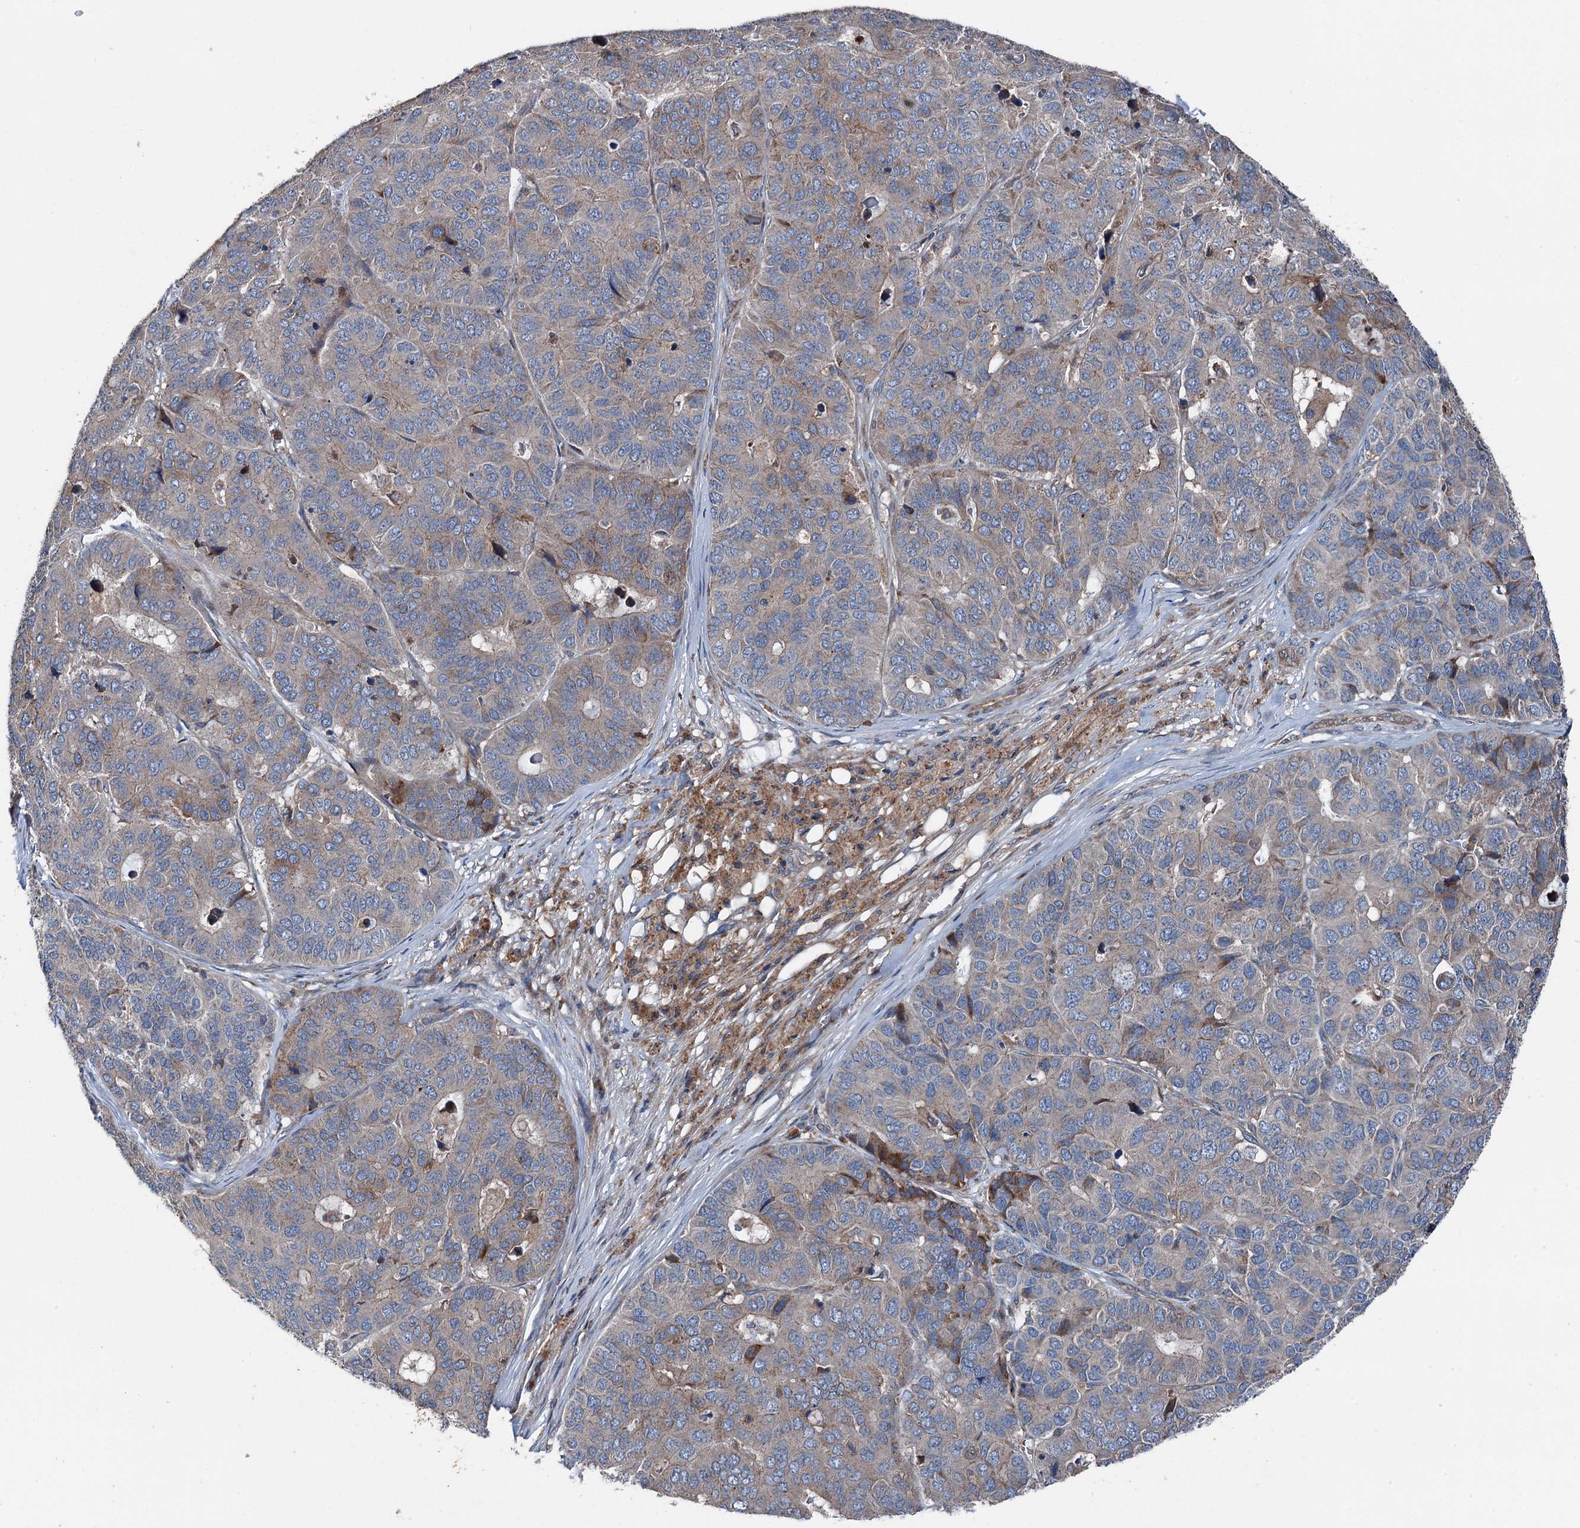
{"staining": {"intensity": "weak", "quantity": "25%-75%", "location": "cytoplasmic/membranous"}, "tissue": "pancreatic cancer", "cell_type": "Tumor cells", "image_type": "cancer", "snomed": [{"axis": "morphology", "description": "Adenocarcinoma, NOS"}, {"axis": "topography", "description": "Pancreas"}], "caption": "Human pancreatic cancer (adenocarcinoma) stained with a brown dye shows weak cytoplasmic/membranous positive positivity in approximately 25%-75% of tumor cells.", "gene": "RUFY1", "patient": {"sex": "male", "age": 50}}